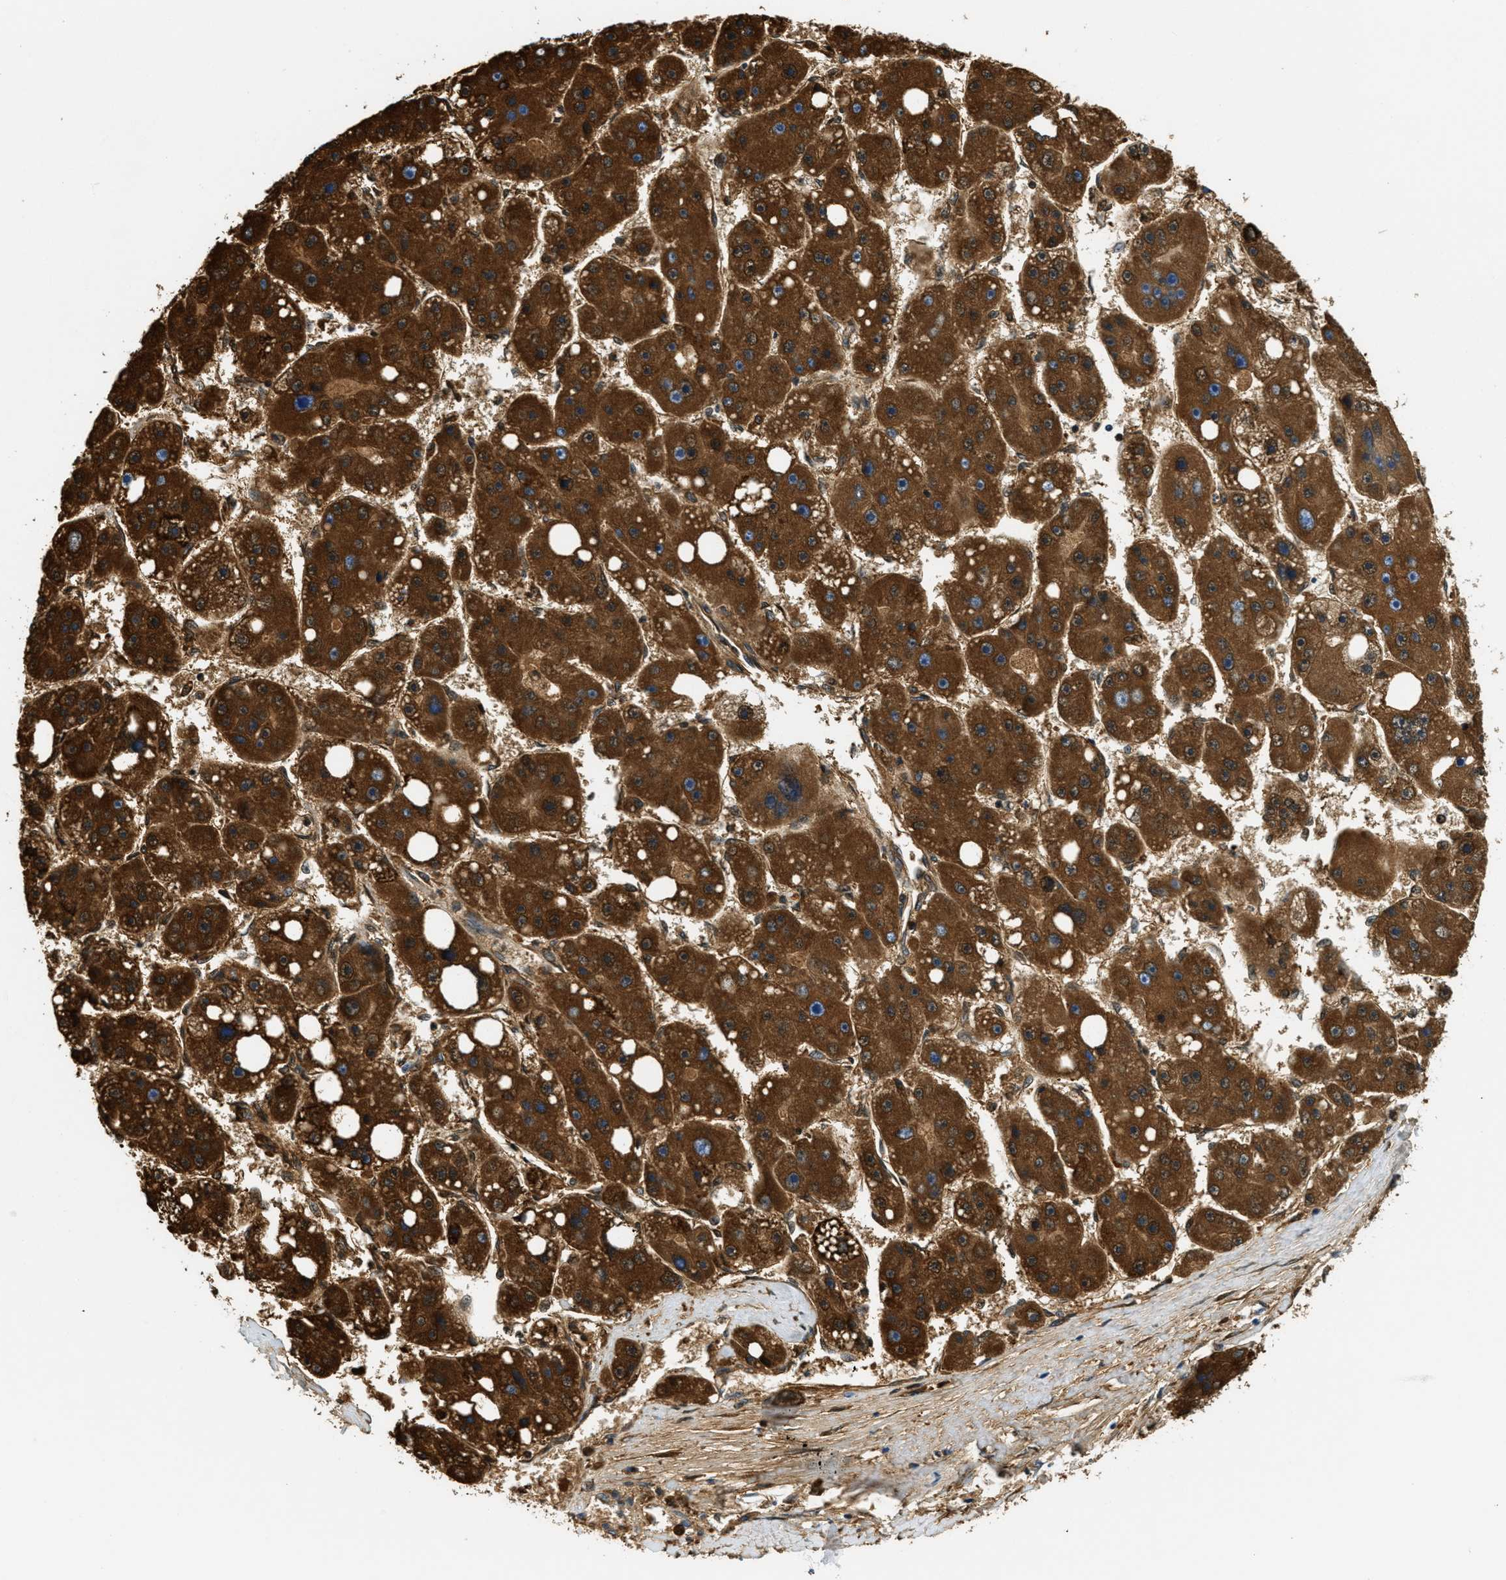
{"staining": {"intensity": "strong", "quantity": ">75%", "location": "cytoplasmic/membranous"}, "tissue": "liver cancer", "cell_type": "Tumor cells", "image_type": "cancer", "snomed": [{"axis": "morphology", "description": "Carcinoma, Hepatocellular, NOS"}, {"axis": "topography", "description": "Liver"}], "caption": "Protein analysis of liver cancer tissue demonstrates strong cytoplasmic/membranous expression in approximately >75% of tumor cells.", "gene": "HLCS", "patient": {"sex": "female", "age": 61}}